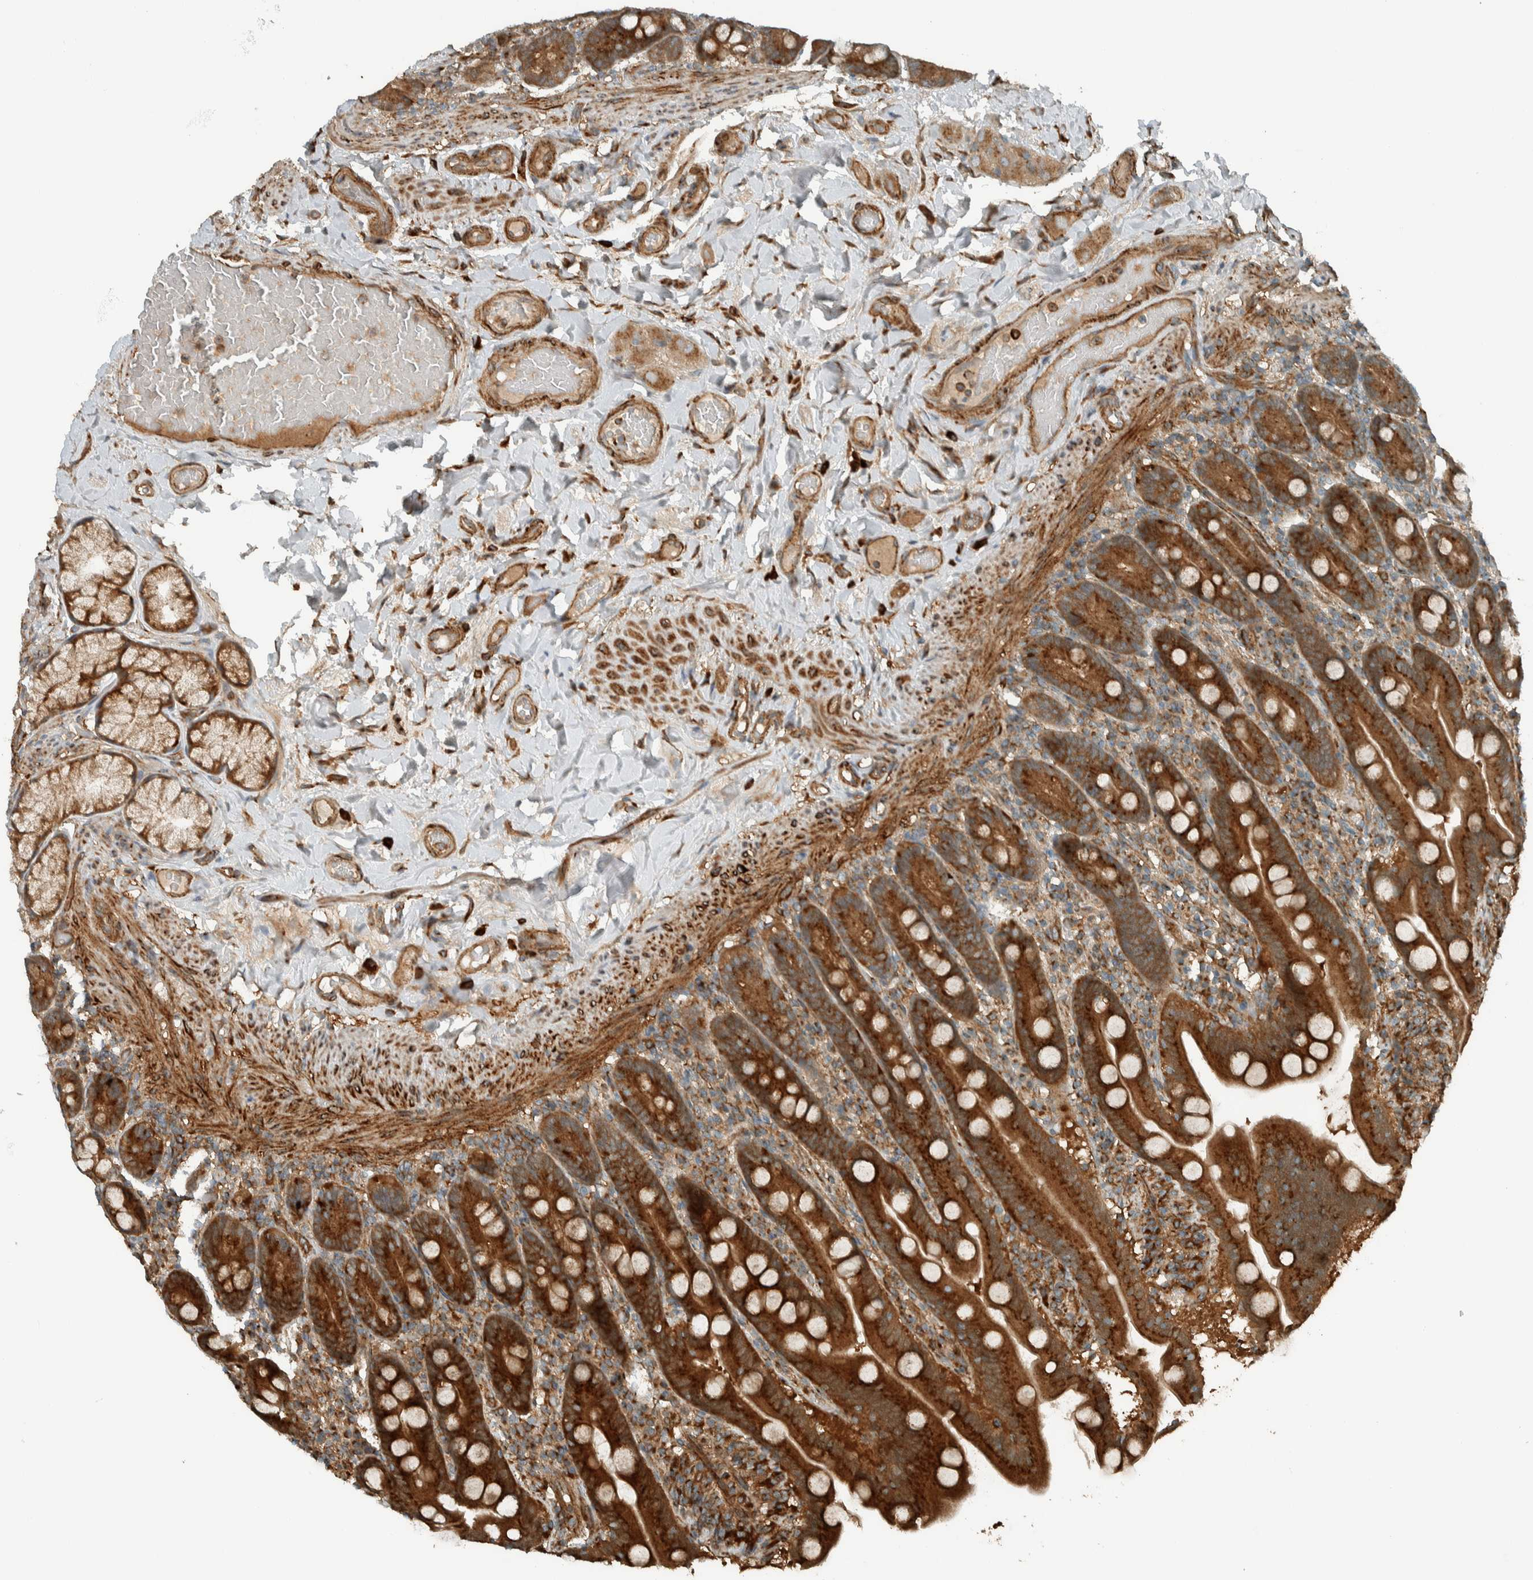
{"staining": {"intensity": "strong", "quantity": ">75%", "location": "cytoplasmic/membranous"}, "tissue": "duodenum", "cell_type": "Glandular cells", "image_type": "normal", "snomed": [{"axis": "morphology", "description": "Normal tissue, NOS"}, {"axis": "topography", "description": "Duodenum"}], "caption": "This photomicrograph demonstrates immunohistochemistry staining of benign duodenum, with high strong cytoplasmic/membranous expression in about >75% of glandular cells.", "gene": "EXOC7", "patient": {"sex": "male", "age": 54}}